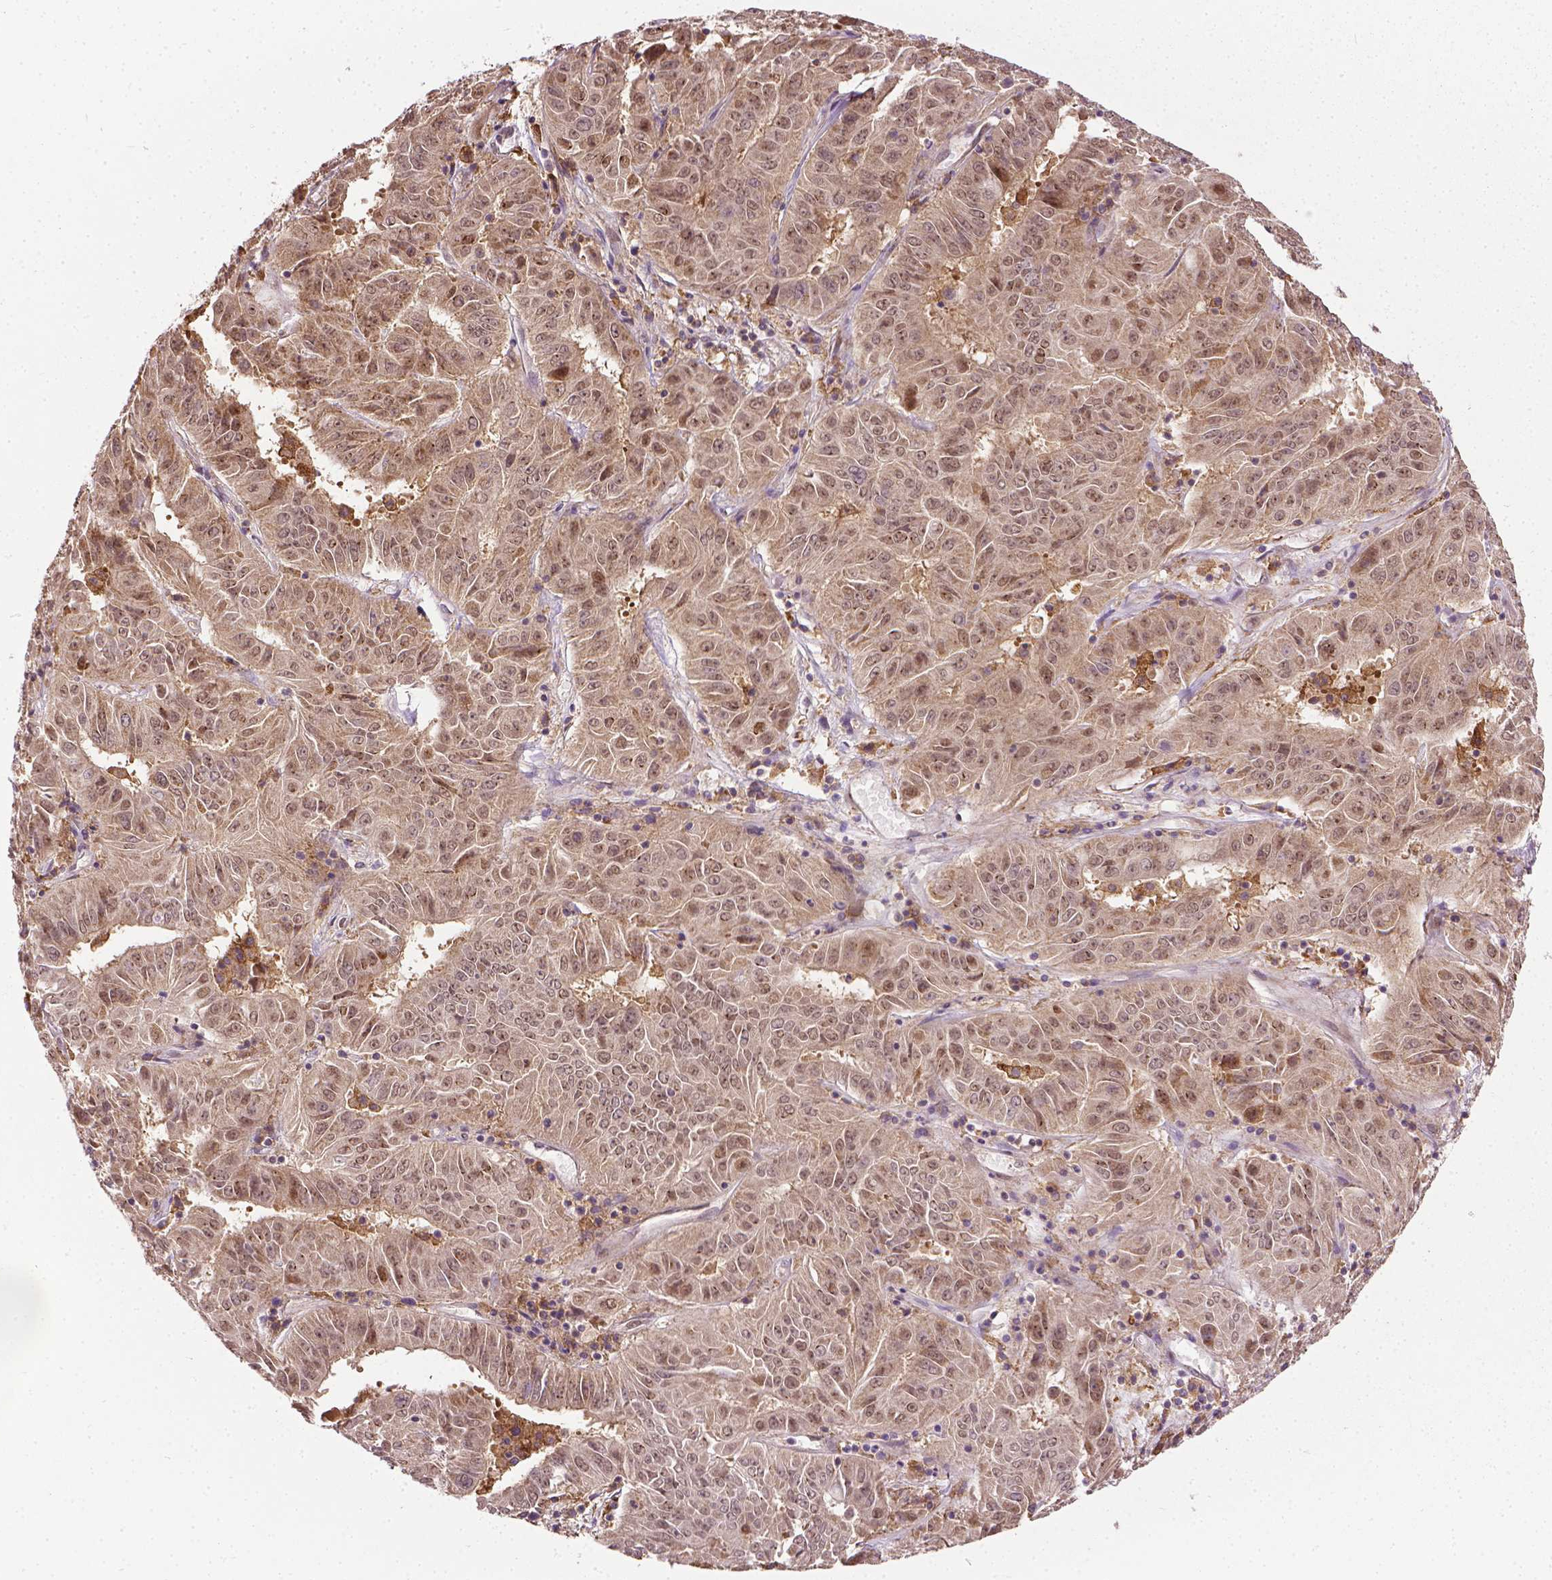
{"staining": {"intensity": "moderate", "quantity": ">75%", "location": "cytoplasmic/membranous,nuclear"}, "tissue": "pancreatic cancer", "cell_type": "Tumor cells", "image_type": "cancer", "snomed": [{"axis": "morphology", "description": "Adenocarcinoma, NOS"}, {"axis": "topography", "description": "Pancreas"}], "caption": "Immunohistochemical staining of human pancreatic cancer exhibits moderate cytoplasmic/membranous and nuclear protein positivity in approximately >75% of tumor cells.", "gene": "PRAG1", "patient": {"sex": "male", "age": 63}}